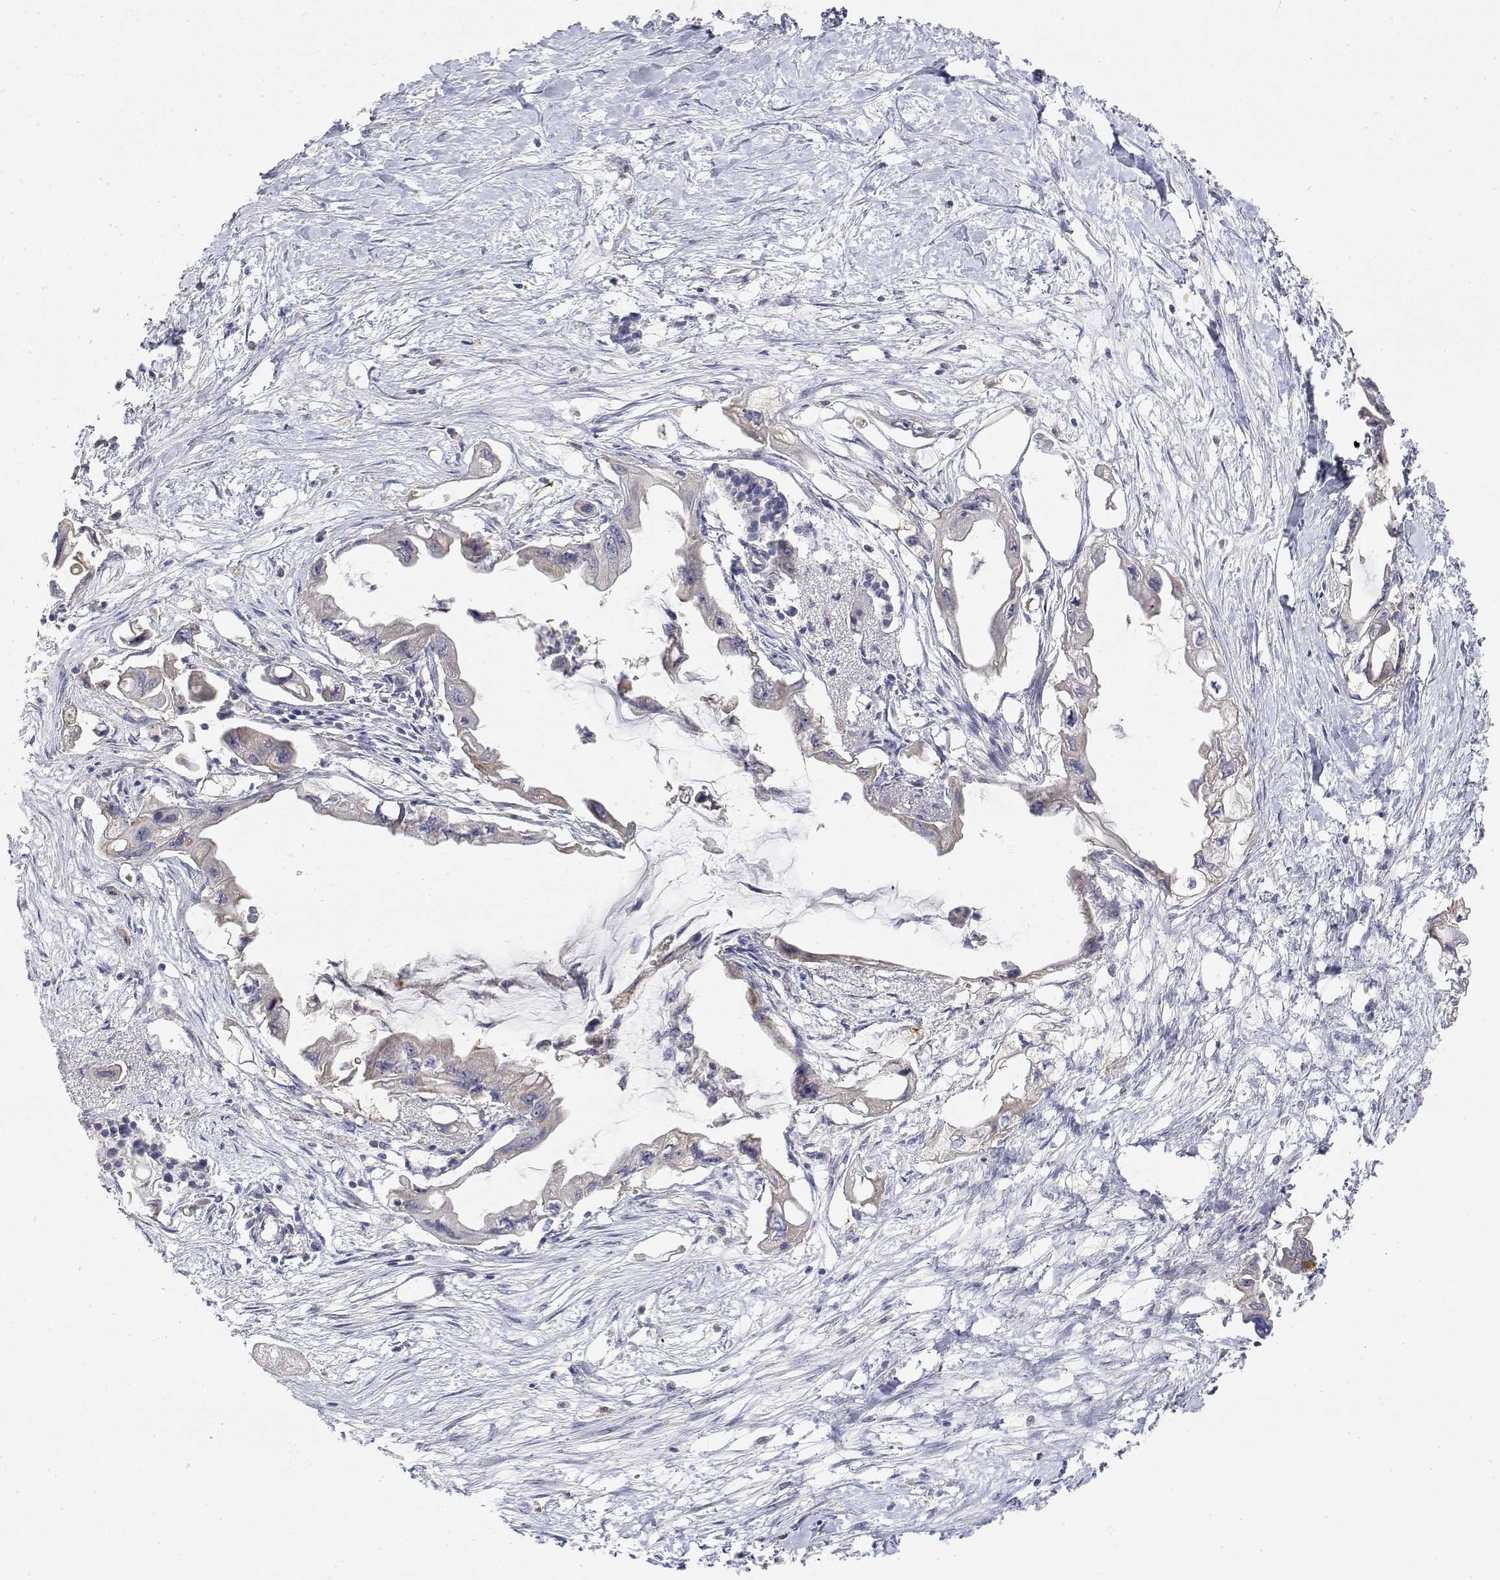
{"staining": {"intensity": "negative", "quantity": "none", "location": "none"}, "tissue": "pancreatic cancer", "cell_type": "Tumor cells", "image_type": "cancer", "snomed": [{"axis": "morphology", "description": "Adenocarcinoma, NOS"}, {"axis": "topography", "description": "Pancreas"}], "caption": "Tumor cells are negative for protein expression in human pancreatic cancer (adenocarcinoma).", "gene": "LONRF3", "patient": {"sex": "male", "age": 61}}